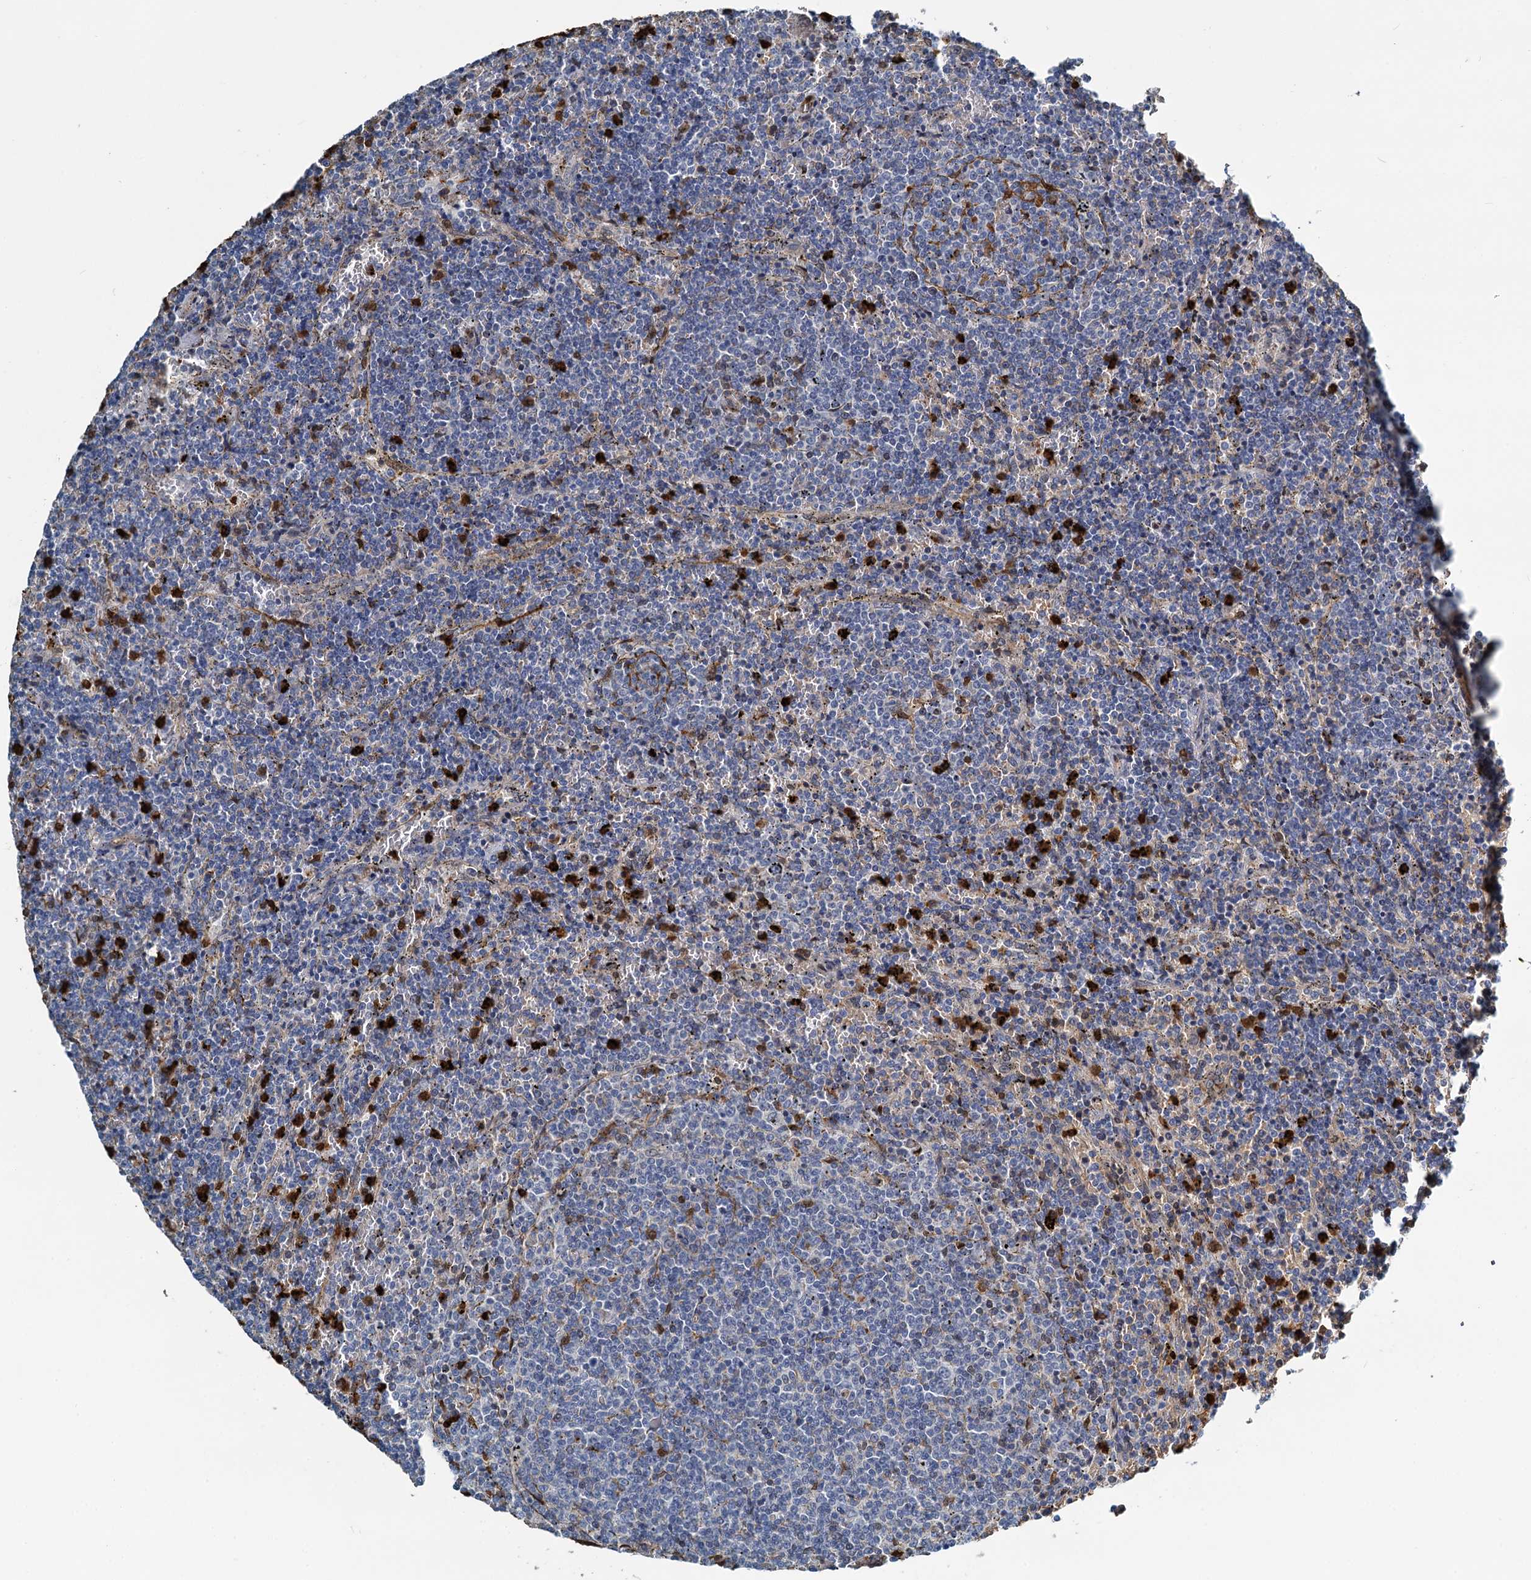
{"staining": {"intensity": "negative", "quantity": "none", "location": "none"}, "tissue": "lymphoma", "cell_type": "Tumor cells", "image_type": "cancer", "snomed": [{"axis": "morphology", "description": "Malignant lymphoma, non-Hodgkin's type, Low grade"}, {"axis": "topography", "description": "Spleen"}], "caption": "This photomicrograph is of lymphoma stained with IHC to label a protein in brown with the nuclei are counter-stained blue. There is no positivity in tumor cells. (DAB (3,3'-diaminobenzidine) IHC, high magnification).", "gene": "S100A6", "patient": {"sex": "female", "age": 50}}